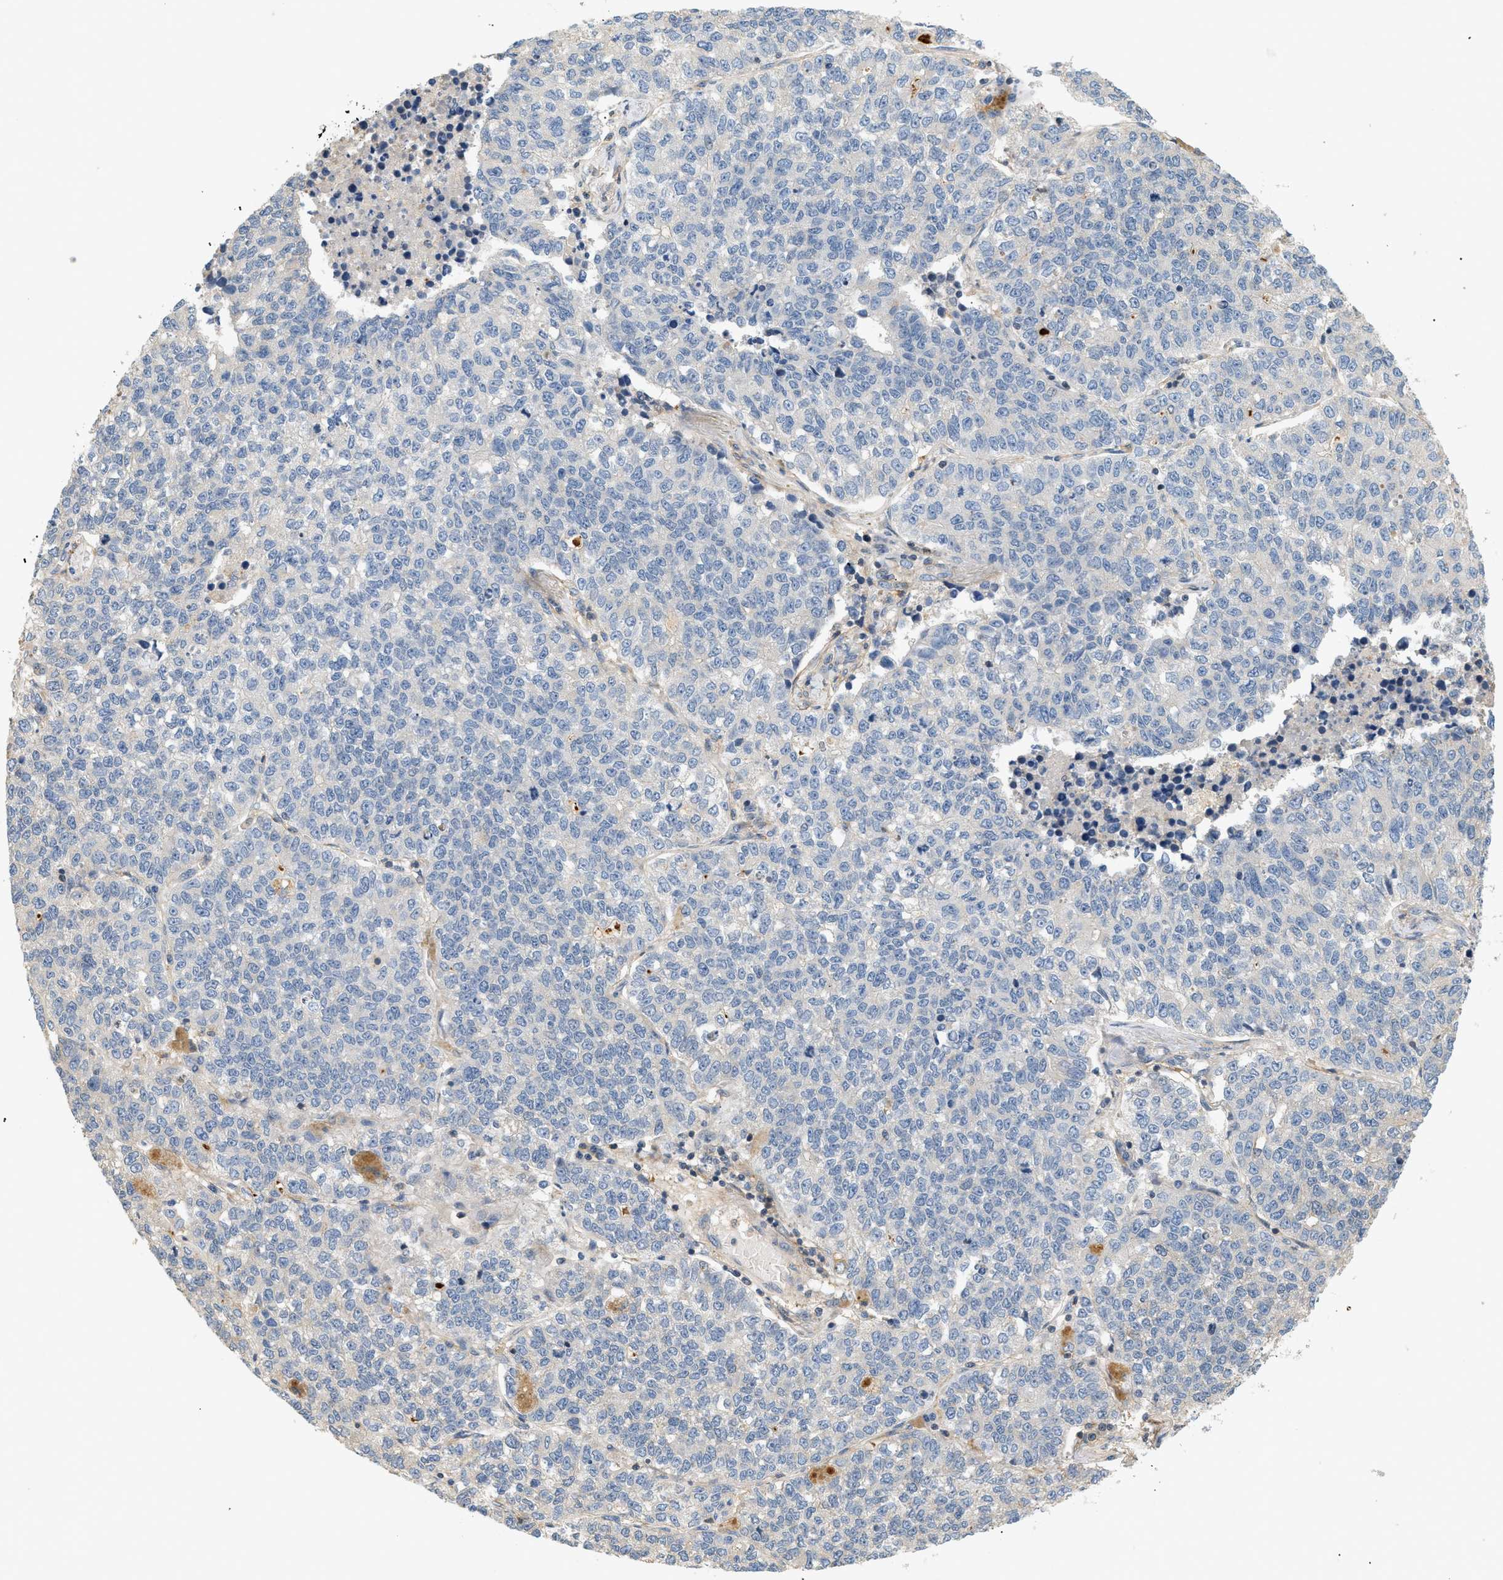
{"staining": {"intensity": "negative", "quantity": "none", "location": "none"}, "tissue": "lung cancer", "cell_type": "Tumor cells", "image_type": "cancer", "snomed": [{"axis": "morphology", "description": "Adenocarcinoma, NOS"}, {"axis": "topography", "description": "Lung"}], "caption": "This is an immunohistochemistry (IHC) micrograph of lung cancer (adenocarcinoma). There is no staining in tumor cells.", "gene": "FARS2", "patient": {"sex": "male", "age": 49}}